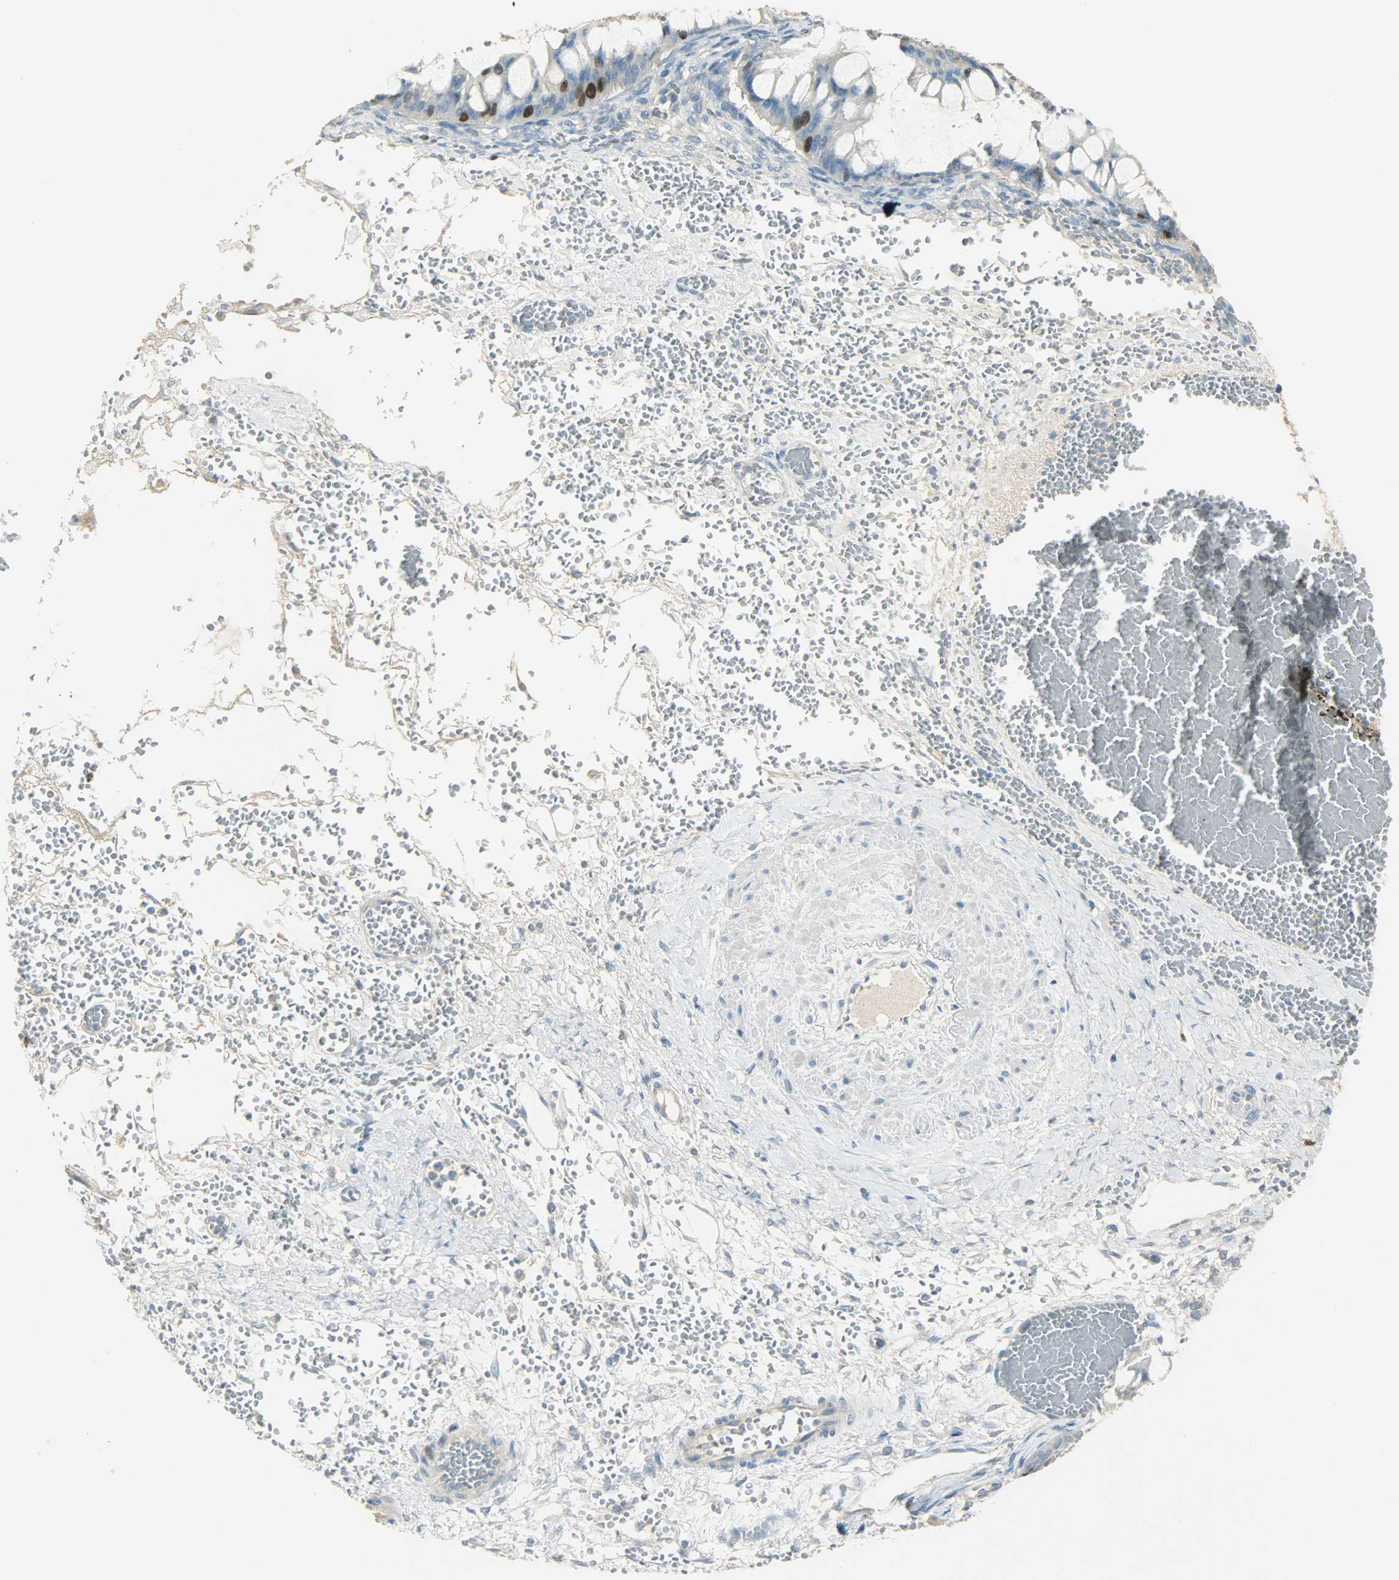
{"staining": {"intensity": "strong", "quantity": "<25%", "location": "nuclear"}, "tissue": "ovarian cancer", "cell_type": "Tumor cells", "image_type": "cancer", "snomed": [{"axis": "morphology", "description": "Cystadenocarcinoma, mucinous, NOS"}, {"axis": "topography", "description": "Ovary"}], "caption": "Ovarian cancer stained for a protein exhibits strong nuclear positivity in tumor cells. The staining was performed using DAB, with brown indicating positive protein expression. Nuclei are stained blue with hematoxylin.", "gene": "TPX2", "patient": {"sex": "female", "age": 73}}